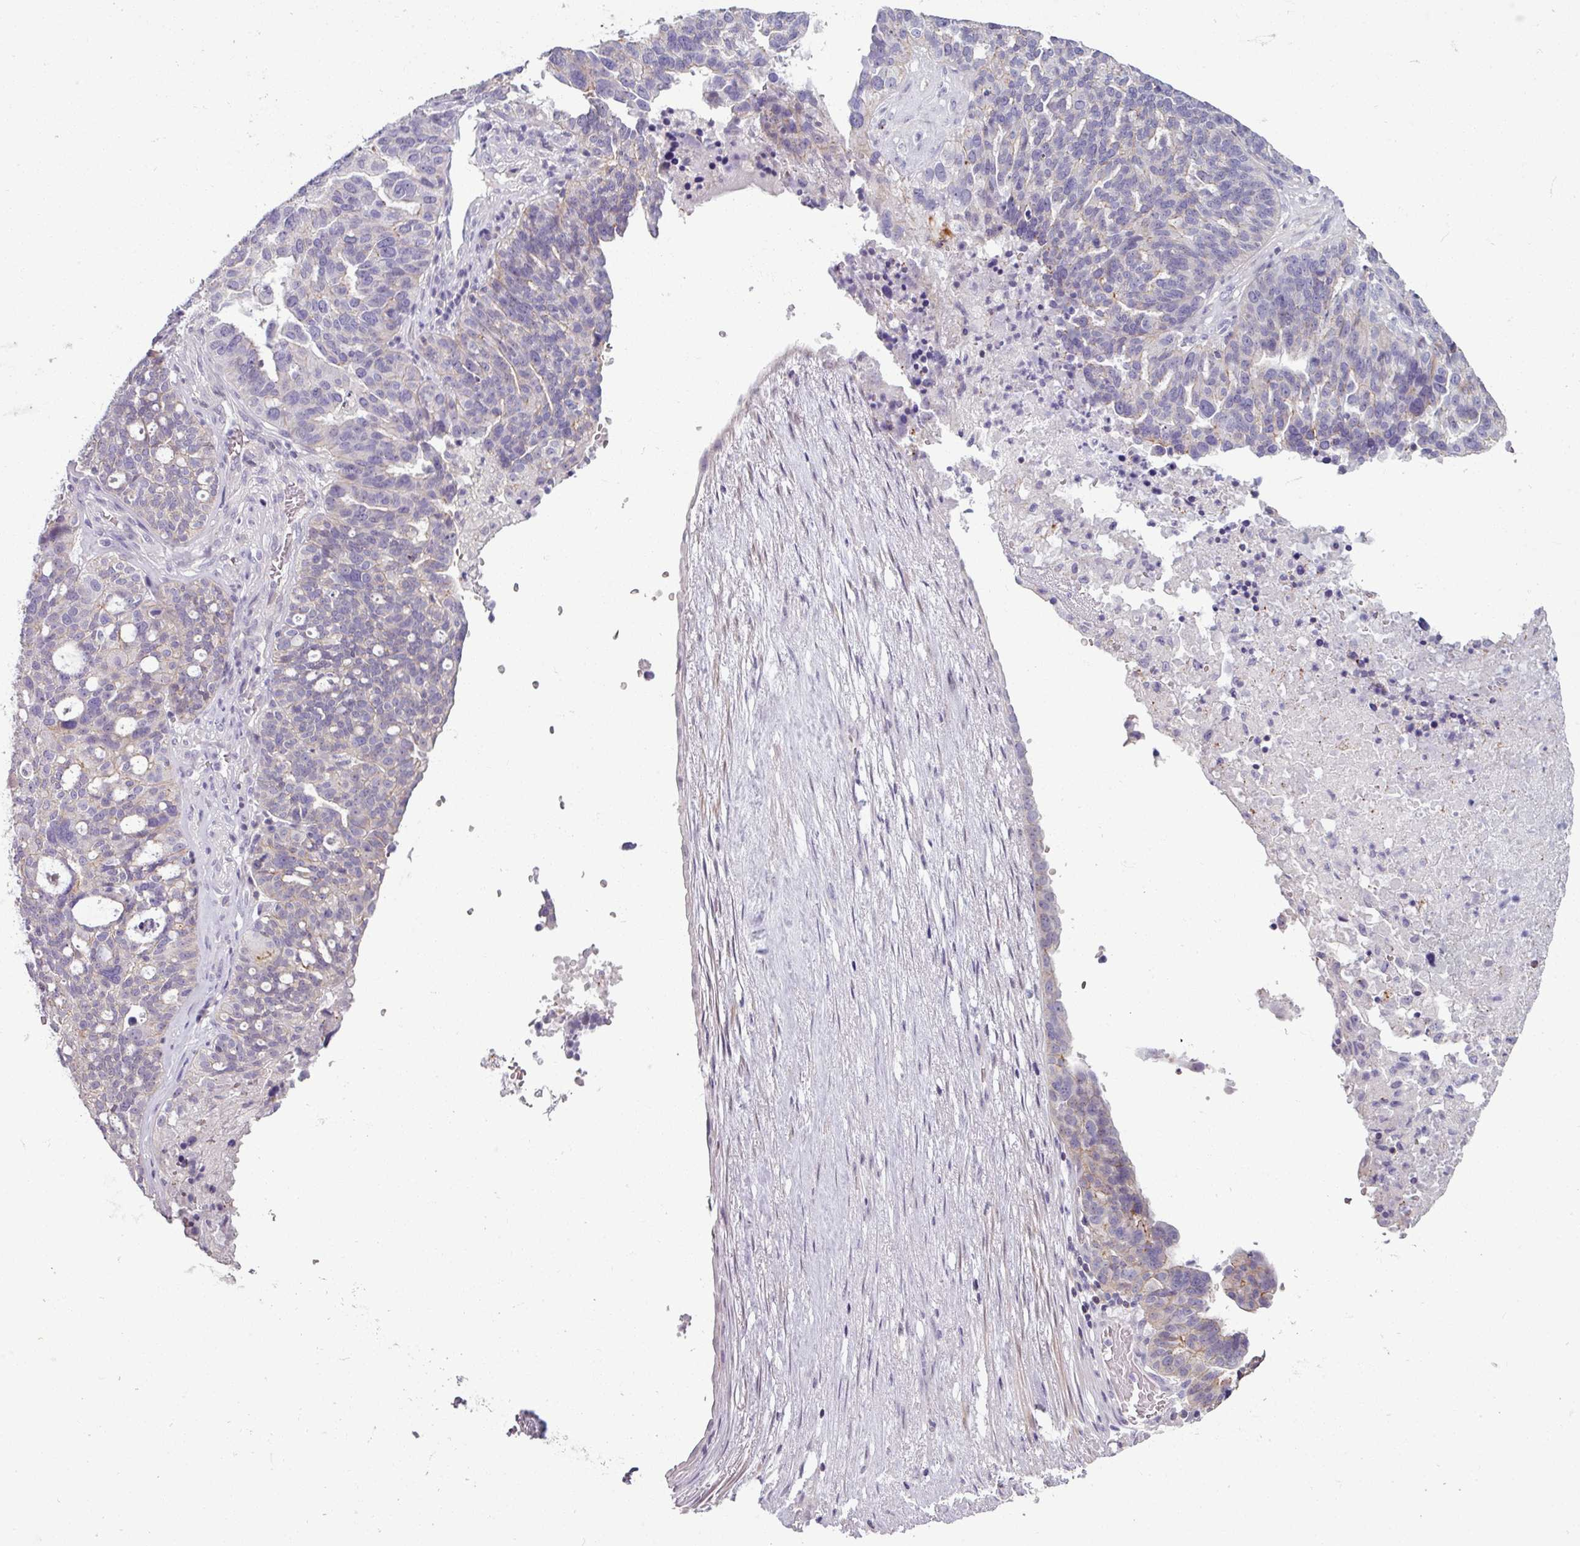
{"staining": {"intensity": "negative", "quantity": "none", "location": "none"}, "tissue": "ovarian cancer", "cell_type": "Tumor cells", "image_type": "cancer", "snomed": [{"axis": "morphology", "description": "Cystadenocarcinoma, serous, NOS"}, {"axis": "topography", "description": "Ovary"}], "caption": "Immunohistochemistry of human ovarian serous cystadenocarcinoma demonstrates no expression in tumor cells.", "gene": "PNMA6A", "patient": {"sex": "female", "age": 59}}